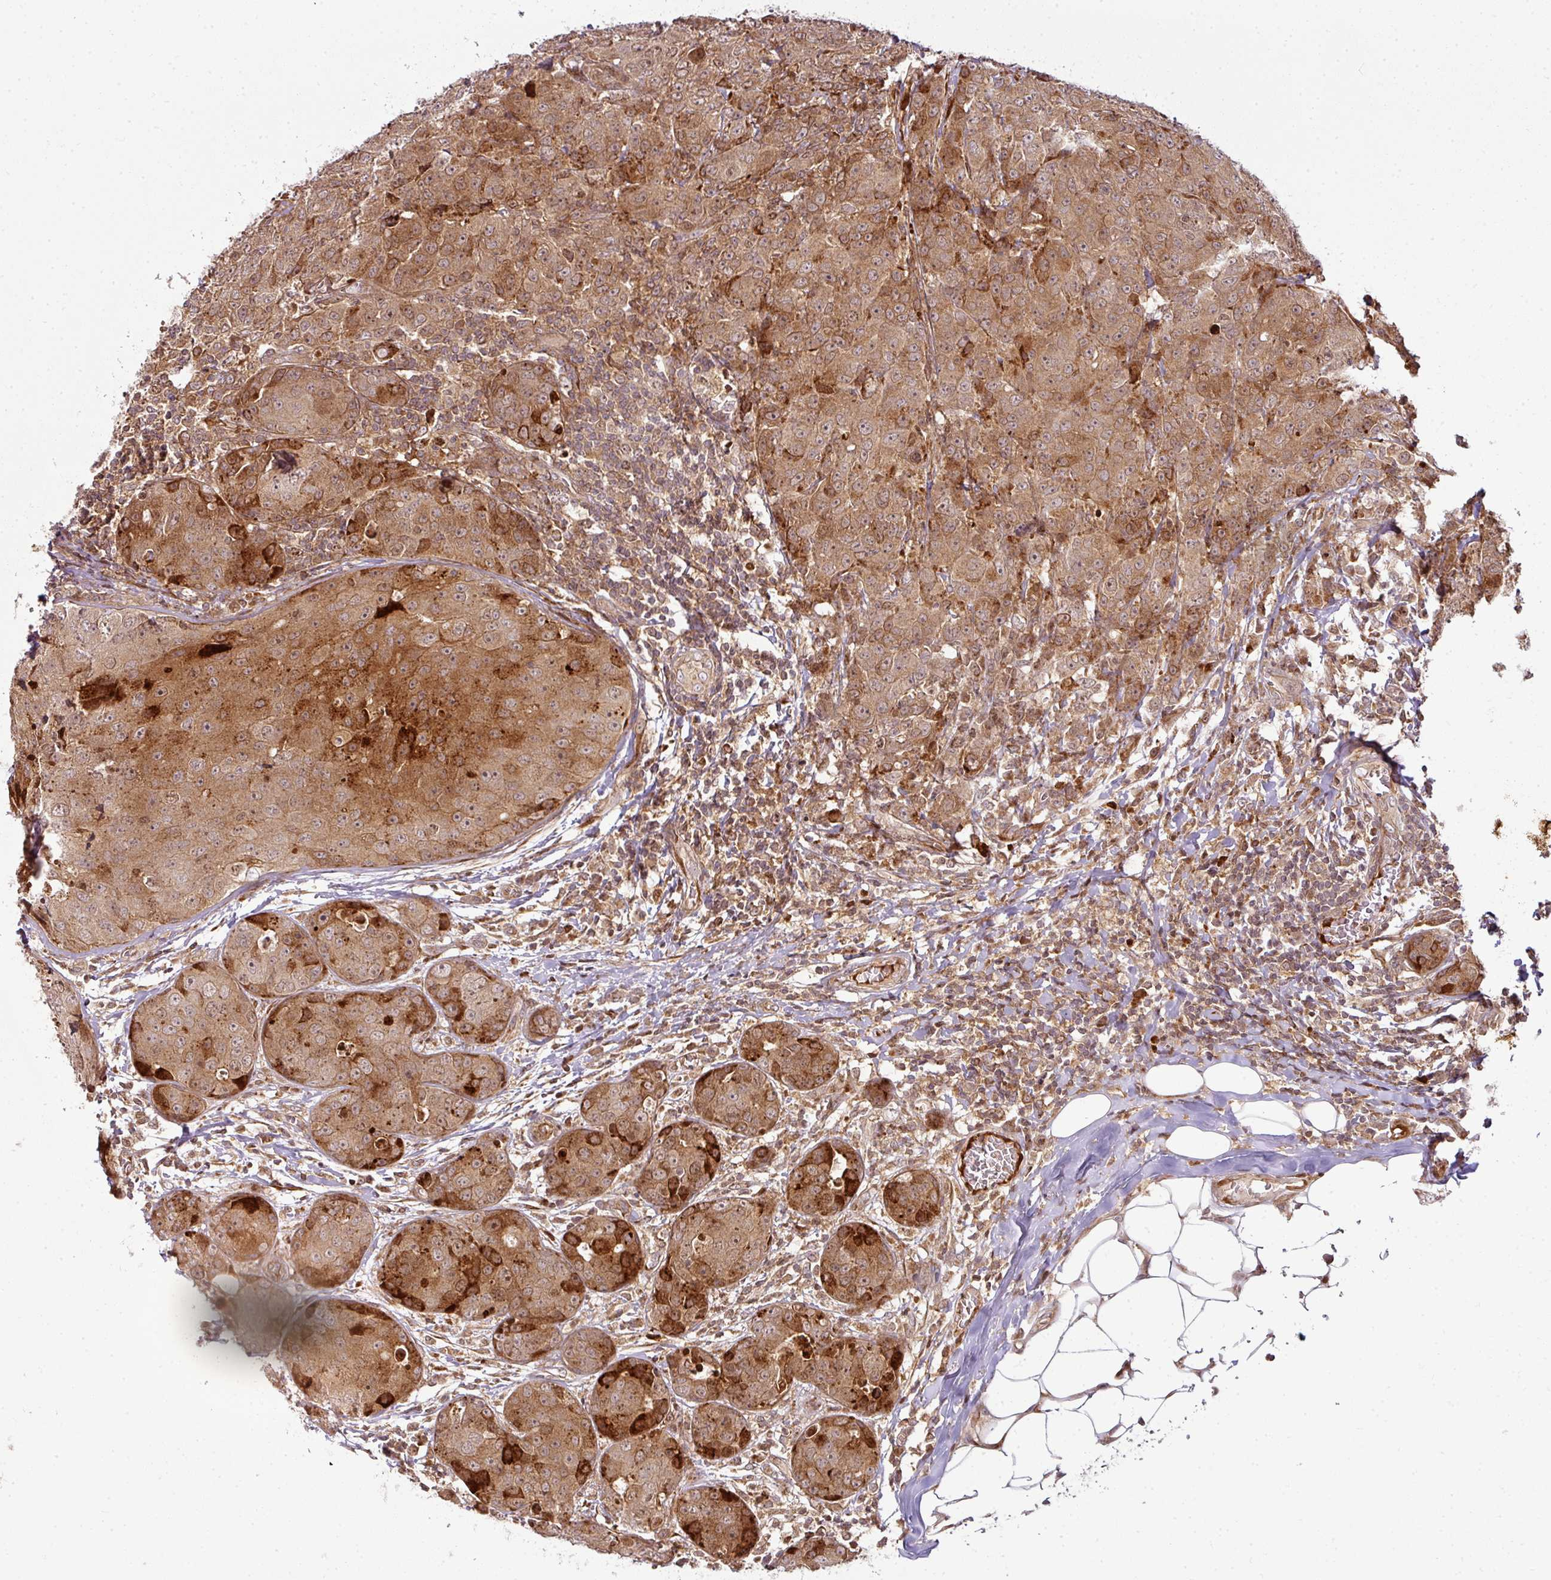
{"staining": {"intensity": "strong", "quantity": ">75%", "location": "cytoplasmic/membranous,nuclear"}, "tissue": "breast cancer", "cell_type": "Tumor cells", "image_type": "cancer", "snomed": [{"axis": "morphology", "description": "Duct carcinoma"}, {"axis": "topography", "description": "Breast"}], "caption": "Immunohistochemical staining of invasive ductal carcinoma (breast) shows high levels of strong cytoplasmic/membranous and nuclear staining in about >75% of tumor cells. The staining was performed using DAB (3,3'-diaminobenzidine) to visualize the protein expression in brown, while the nuclei were stained in blue with hematoxylin (Magnification: 20x).", "gene": "ATAT1", "patient": {"sex": "female", "age": 43}}